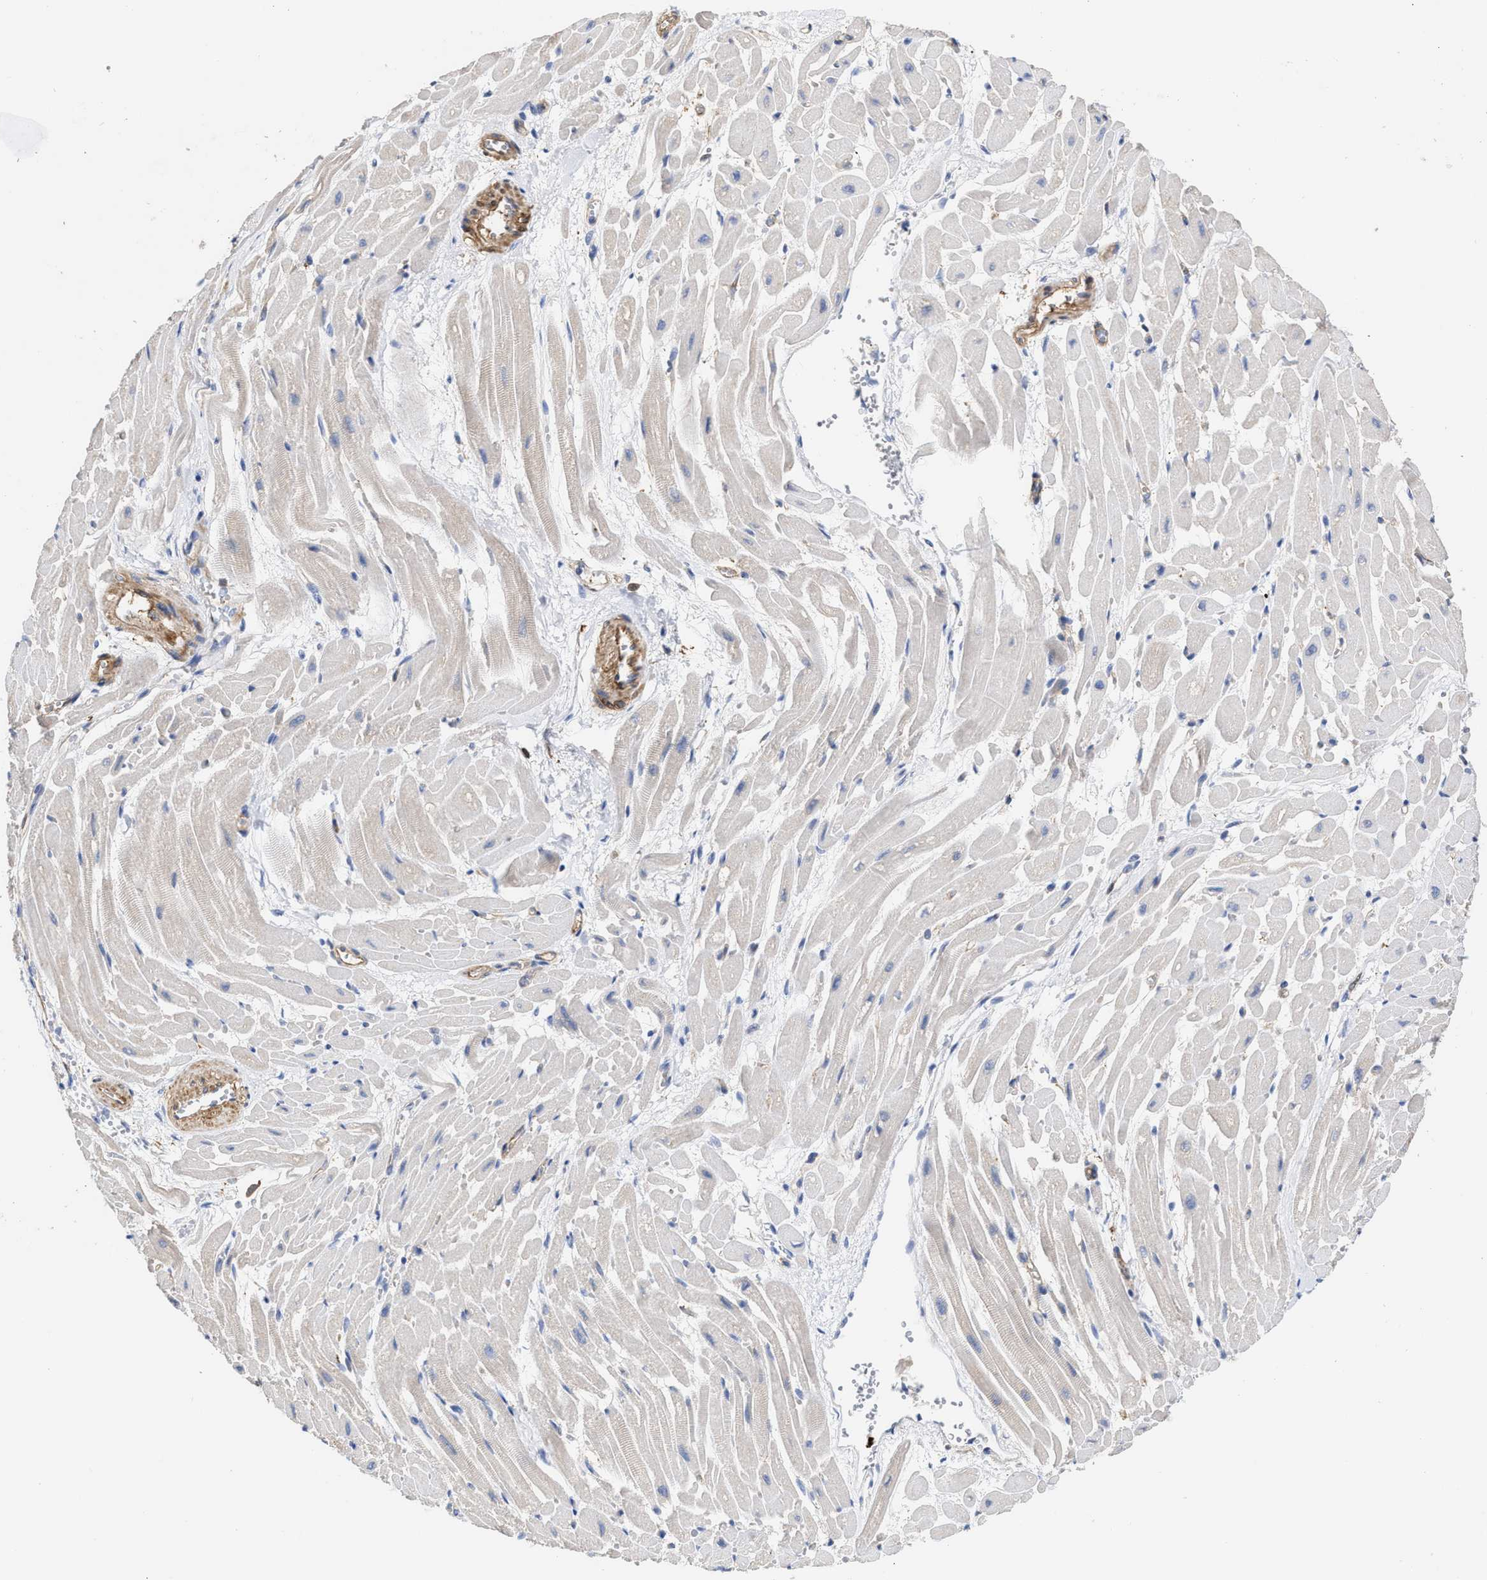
{"staining": {"intensity": "weak", "quantity": "<25%", "location": "cytoplasmic/membranous"}, "tissue": "heart muscle", "cell_type": "Cardiomyocytes", "image_type": "normal", "snomed": [{"axis": "morphology", "description": "Normal tissue, NOS"}, {"axis": "topography", "description": "Heart"}], "caption": "Human heart muscle stained for a protein using immunohistochemistry (IHC) shows no positivity in cardiomyocytes.", "gene": "HS3ST5", "patient": {"sex": "male", "age": 45}}